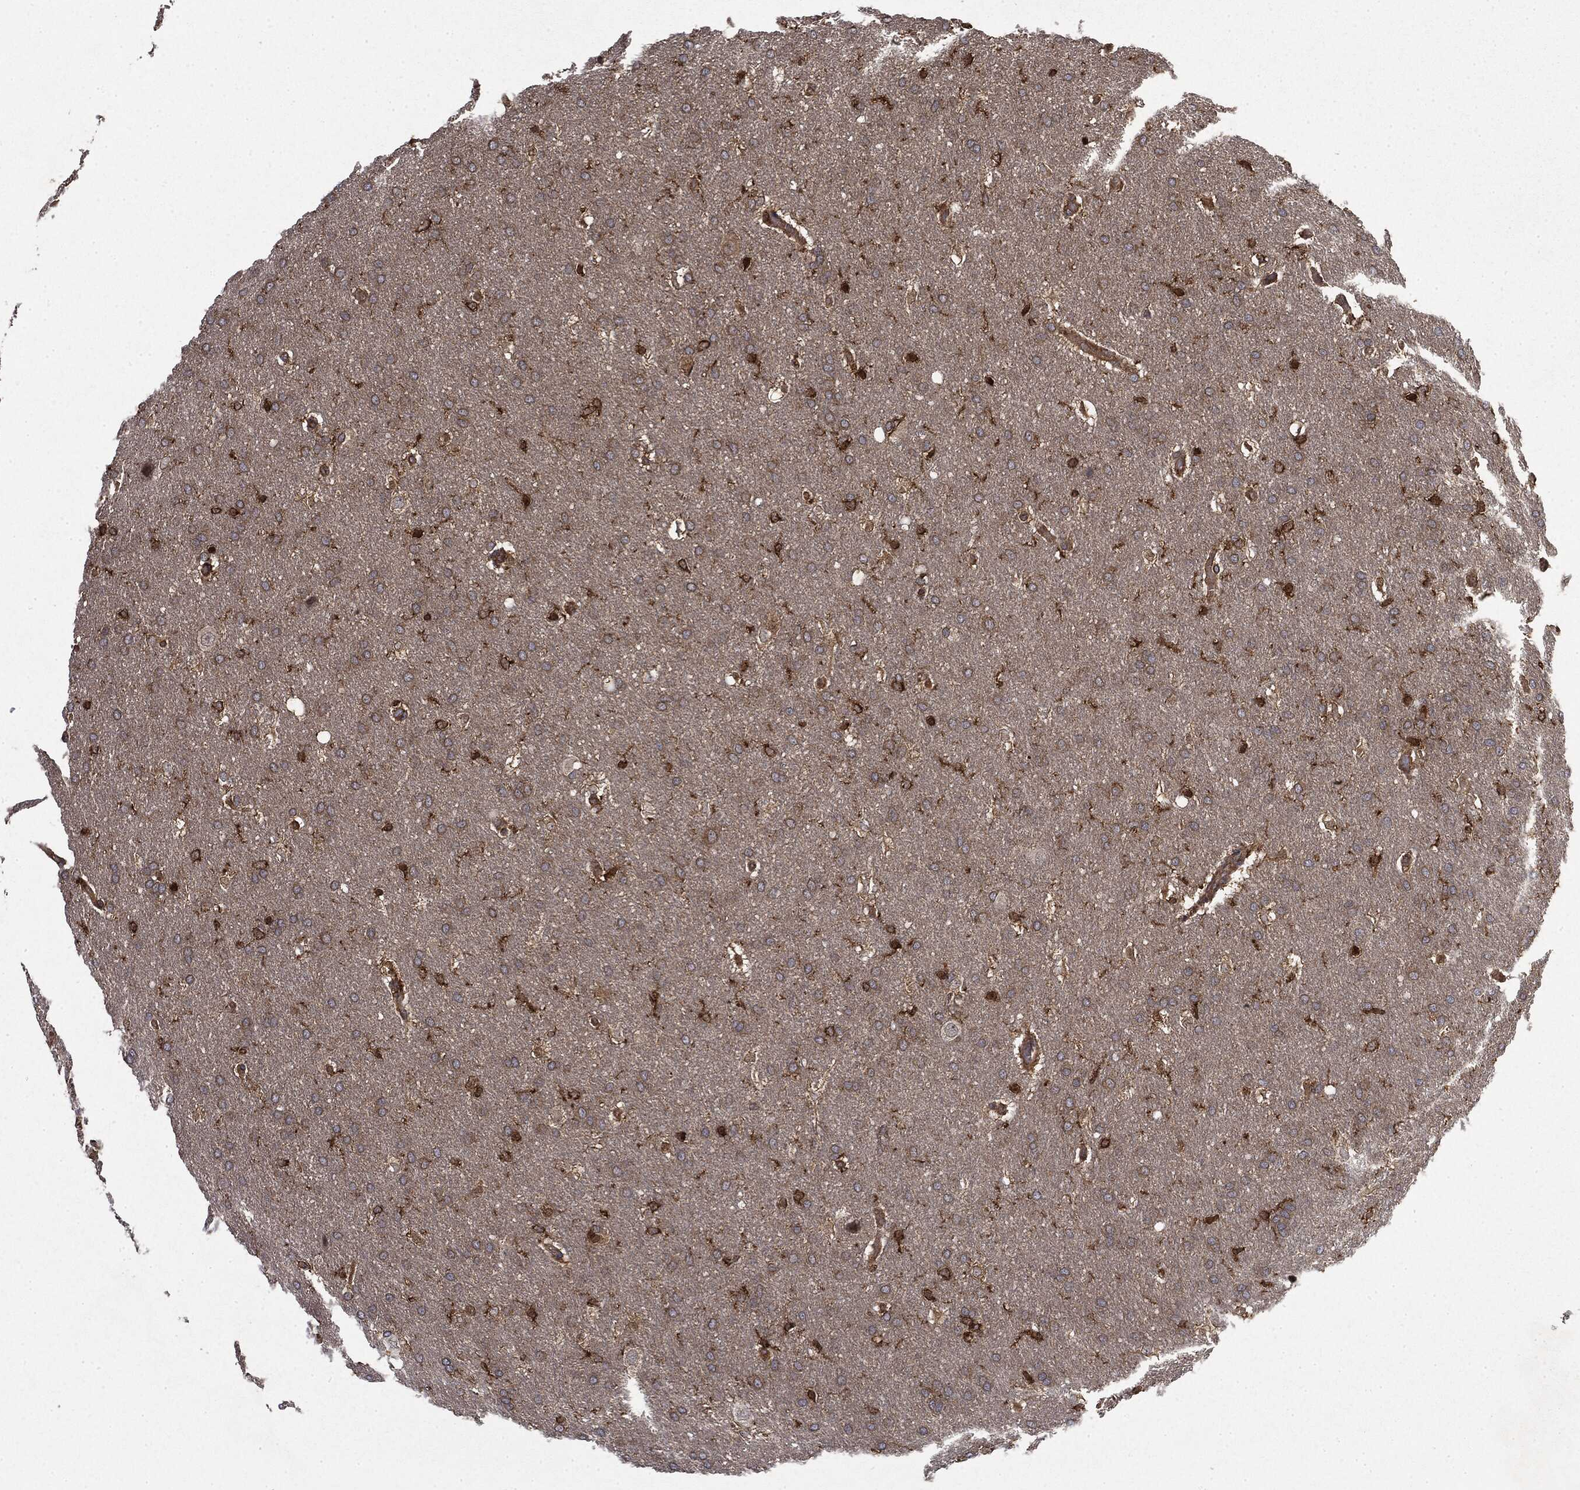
{"staining": {"intensity": "moderate", "quantity": ">75%", "location": "cytoplasmic/membranous"}, "tissue": "glioma", "cell_type": "Tumor cells", "image_type": "cancer", "snomed": [{"axis": "morphology", "description": "Glioma, malignant, Low grade"}, {"axis": "topography", "description": "Brain"}], "caption": "IHC (DAB) staining of human malignant low-grade glioma reveals moderate cytoplasmic/membranous protein expression in about >75% of tumor cells.", "gene": "SNX5", "patient": {"sex": "female", "age": 37}}